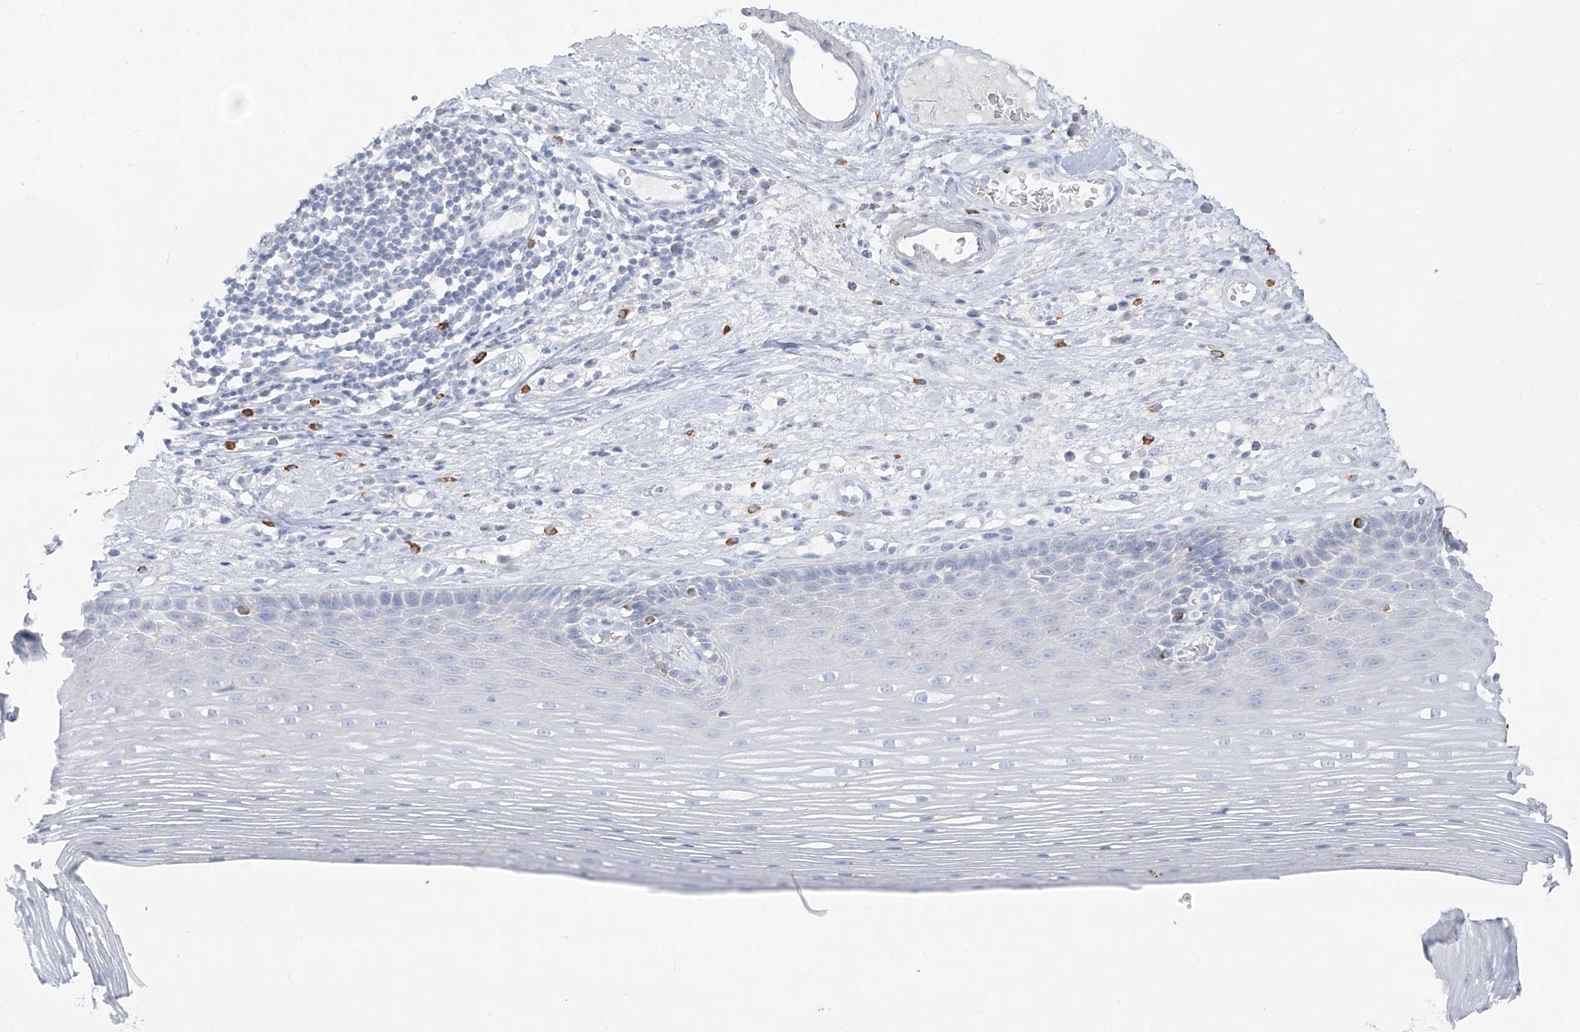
{"staining": {"intensity": "negative", "quantity": "none", "location": "none"}, "tissue": "esophagus", "cell_type": "Squamous epithelial cells", "image_type": "normal", "snomed": [{"axis": "morphology", "description": "Normal tissue, NOS"}, {"axis": "topography", "description": "Esophagus"}], "caption": "An image of human esophagus is negative for staining in squamous epithelial cells. (DAB IHC with hematoxylin counter stain).", "gene": "CX3CR1", "patient": {"sex": "male", "age": 62}}